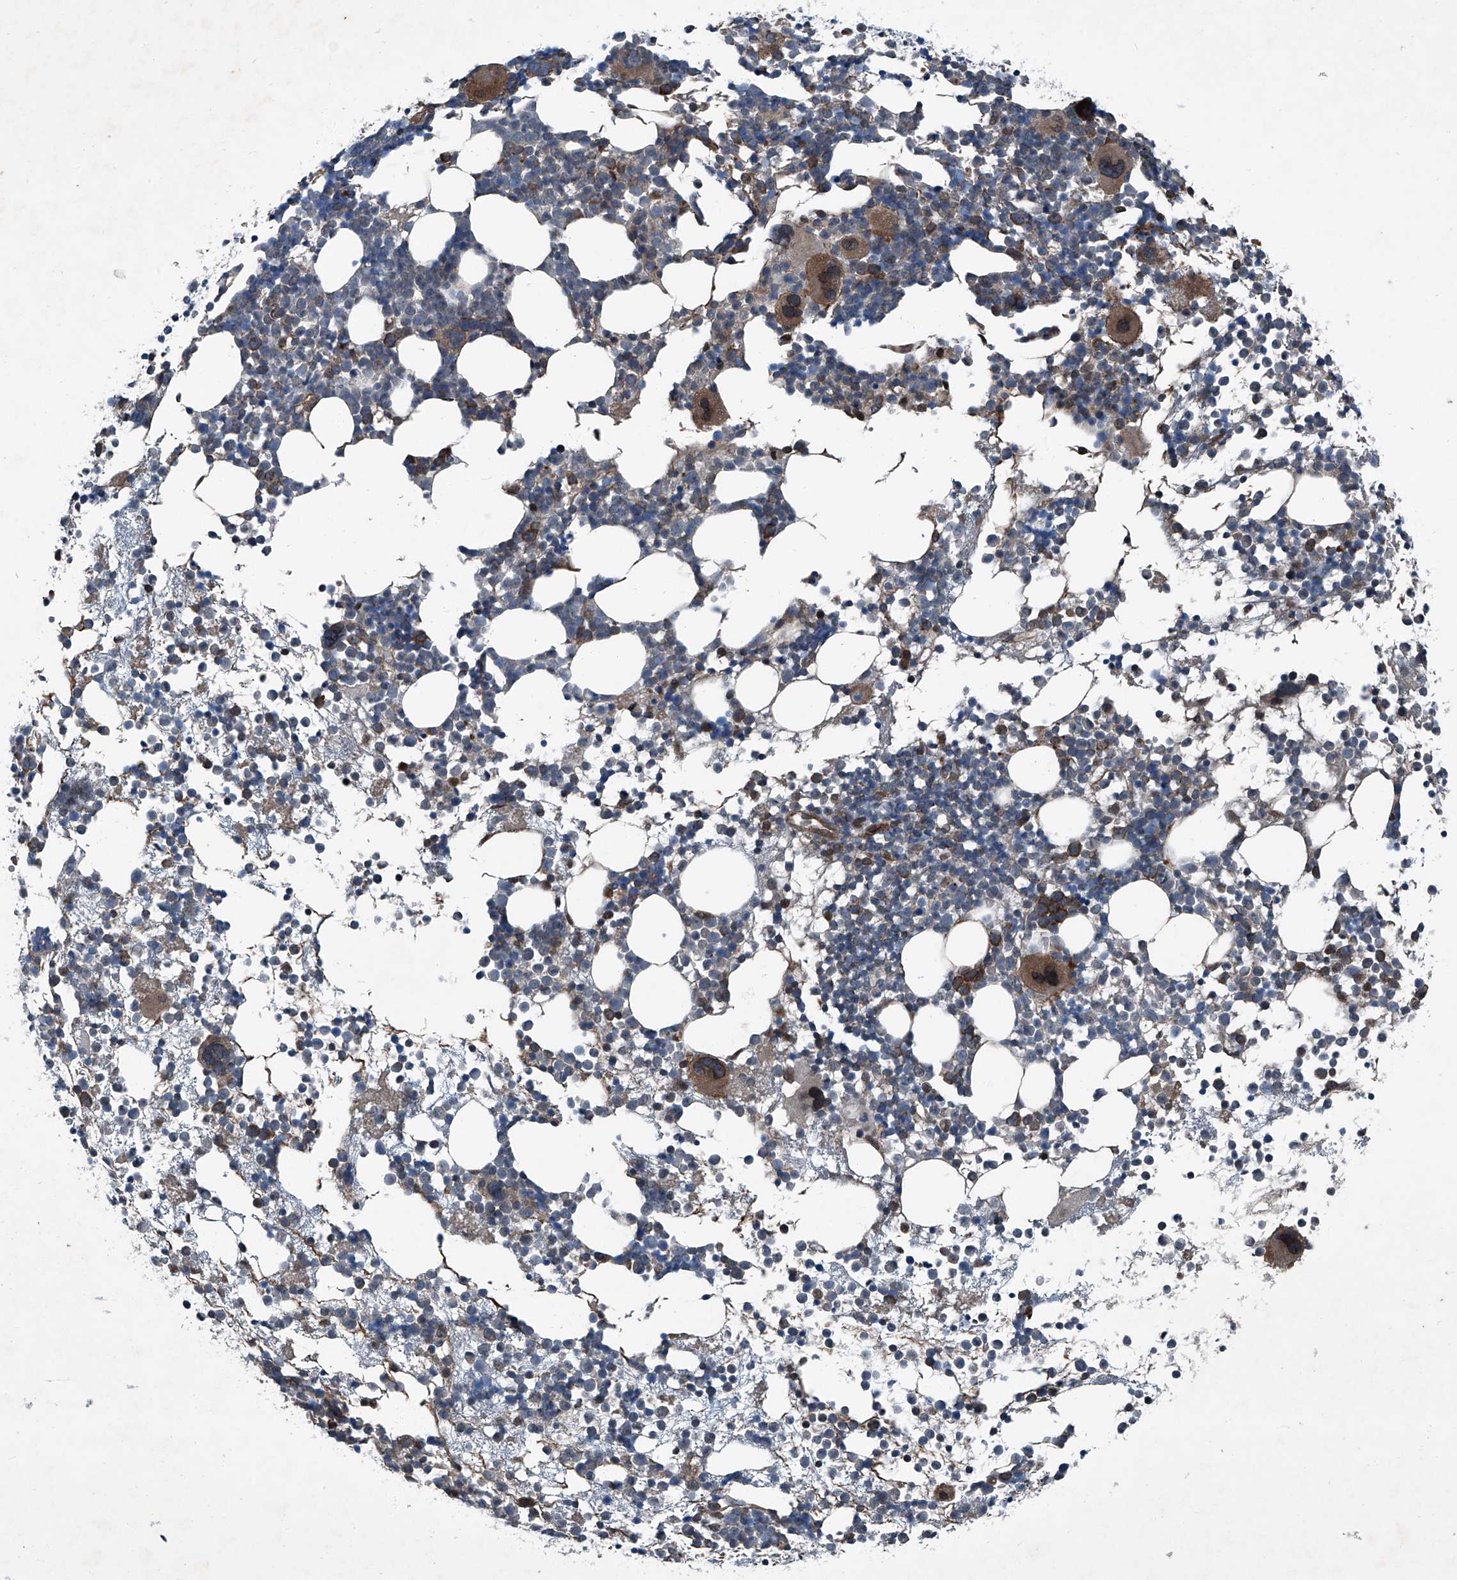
{"staining": {"intensity": "moderate", "quantity": "<25%", "location": "cytoplasmic/membranous"}, "tissue": "bone marrow", "cell_type": "Hematopoietic cells", "image_type": "normal", "snomed": [{"axis": "morphology", "description": "Normal tissue, NOS"}, {"axis": "topography", "description": "Bone marrow"}], "caption": "Bone marrow stained with immunohistochemistry displays moderate cytoplasmic/membranous positivity in approximately <25% of hematopoietic cells. The protein of interest is stained brown, and the nuclei are stained in blue (DAB IHC with brightfield microscopy, high magnification).", "gene": "SENP2", "patient": {"sex": "female", "age": 57}}